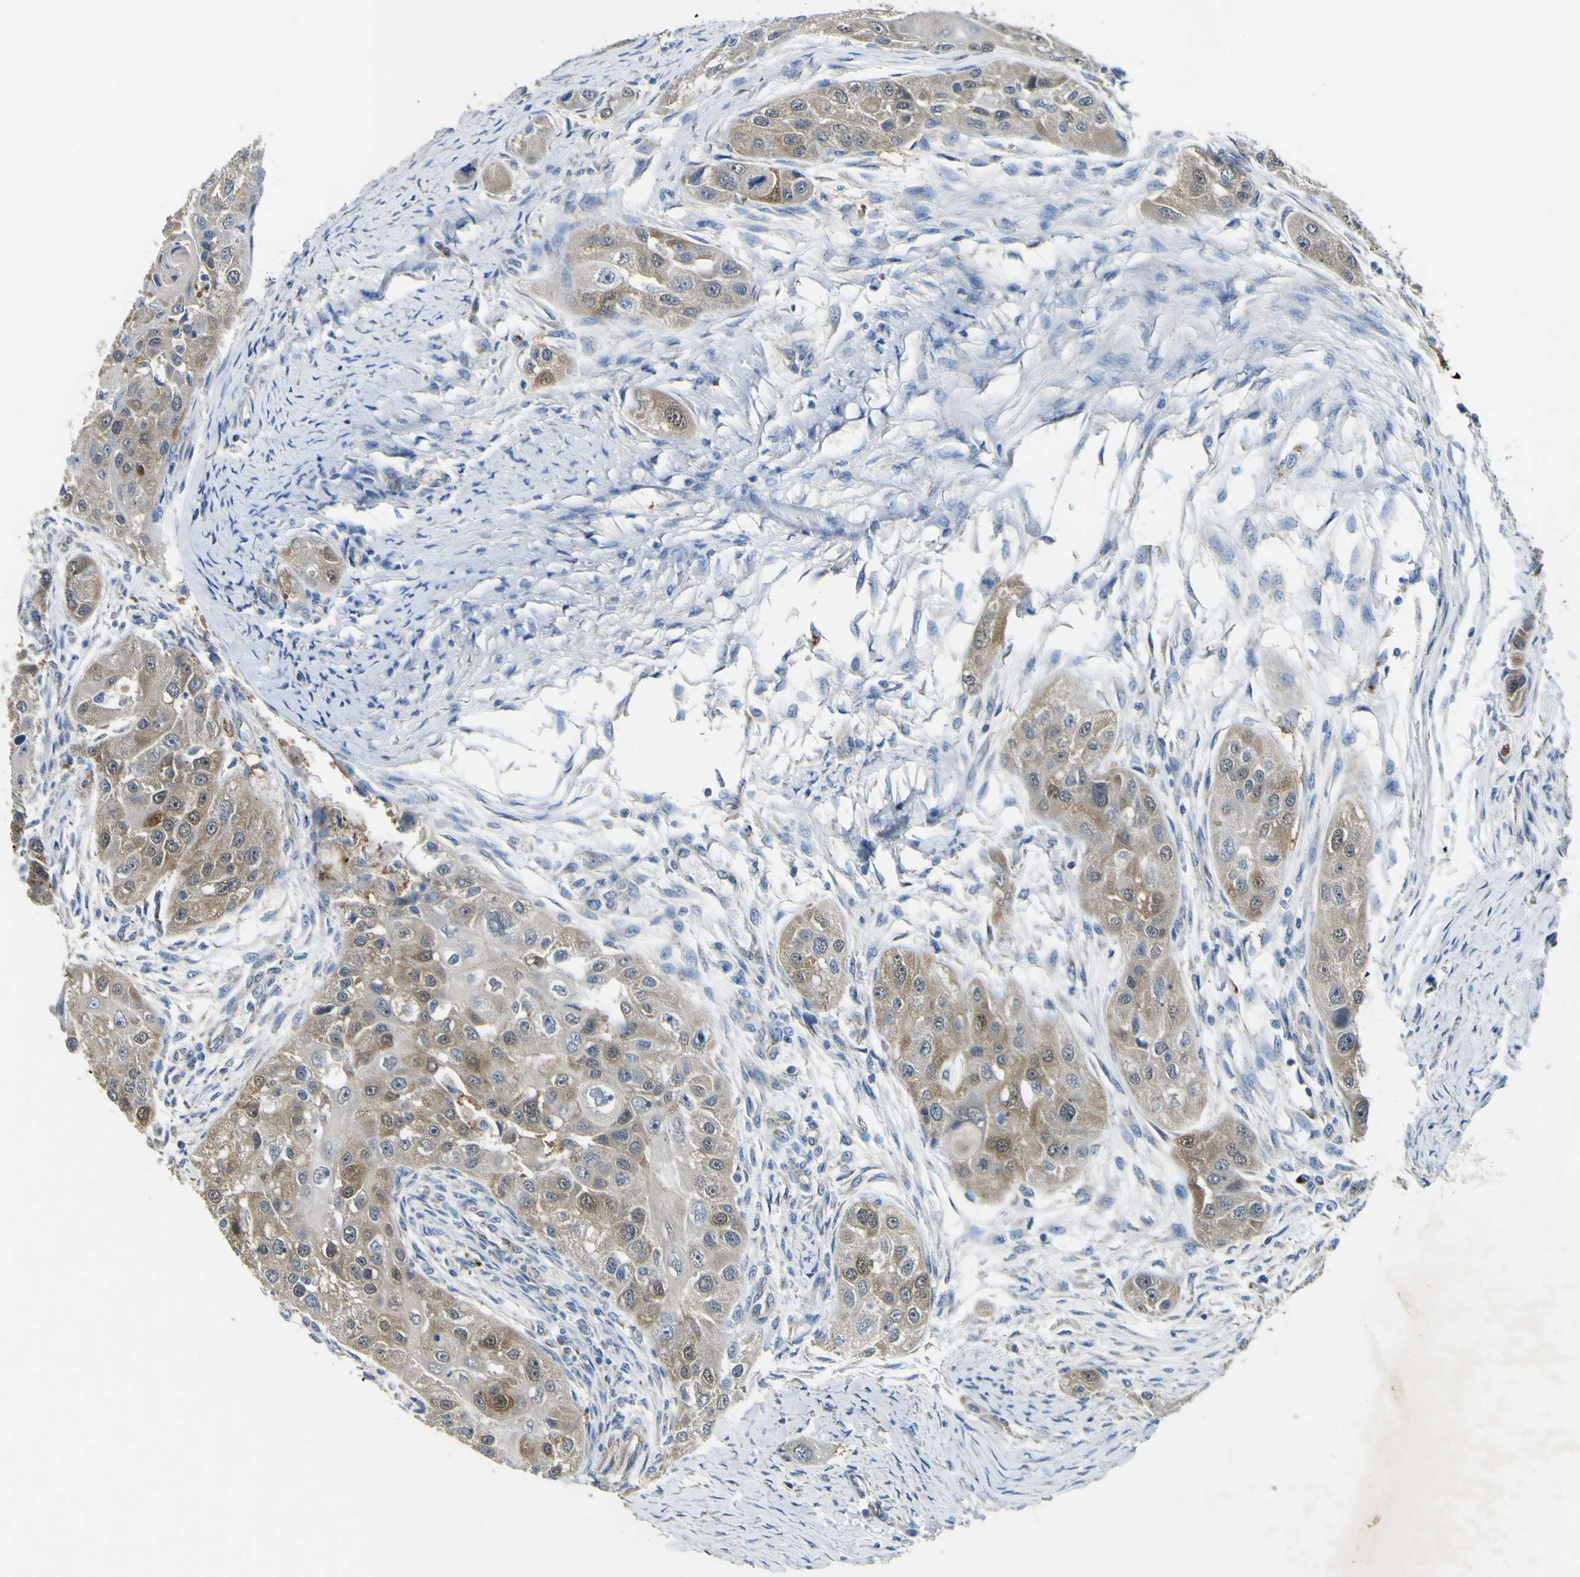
{"staining": {"intensity": "weak", "quantity": ">75%", "location": "cytoplasmic/membranous,nuclear"}, "tissue": "head and neck cancer", "cell_type": "Tumor cells", "image_type": "cancer", "snomed": [{"axis": "morphology", "description": "Normal tissue, NOS"}, {"axis": "morphology", "description": "Squamous cell carcinoma, NOS"}, {"axis": "topography", "description": "Skeletal muscle"}, {"axis": "topography", "description": "Head-Neck"}], "caption": "Immunohistochemical staining of squamous cell carcinoma (head and neck) displays weak cytoplasmic/membranous and nuclear protein staining in approximately >75% of tumor cells.", "gene": "ALDH18A1", "patient": {"sex": "male", "age": 51}}